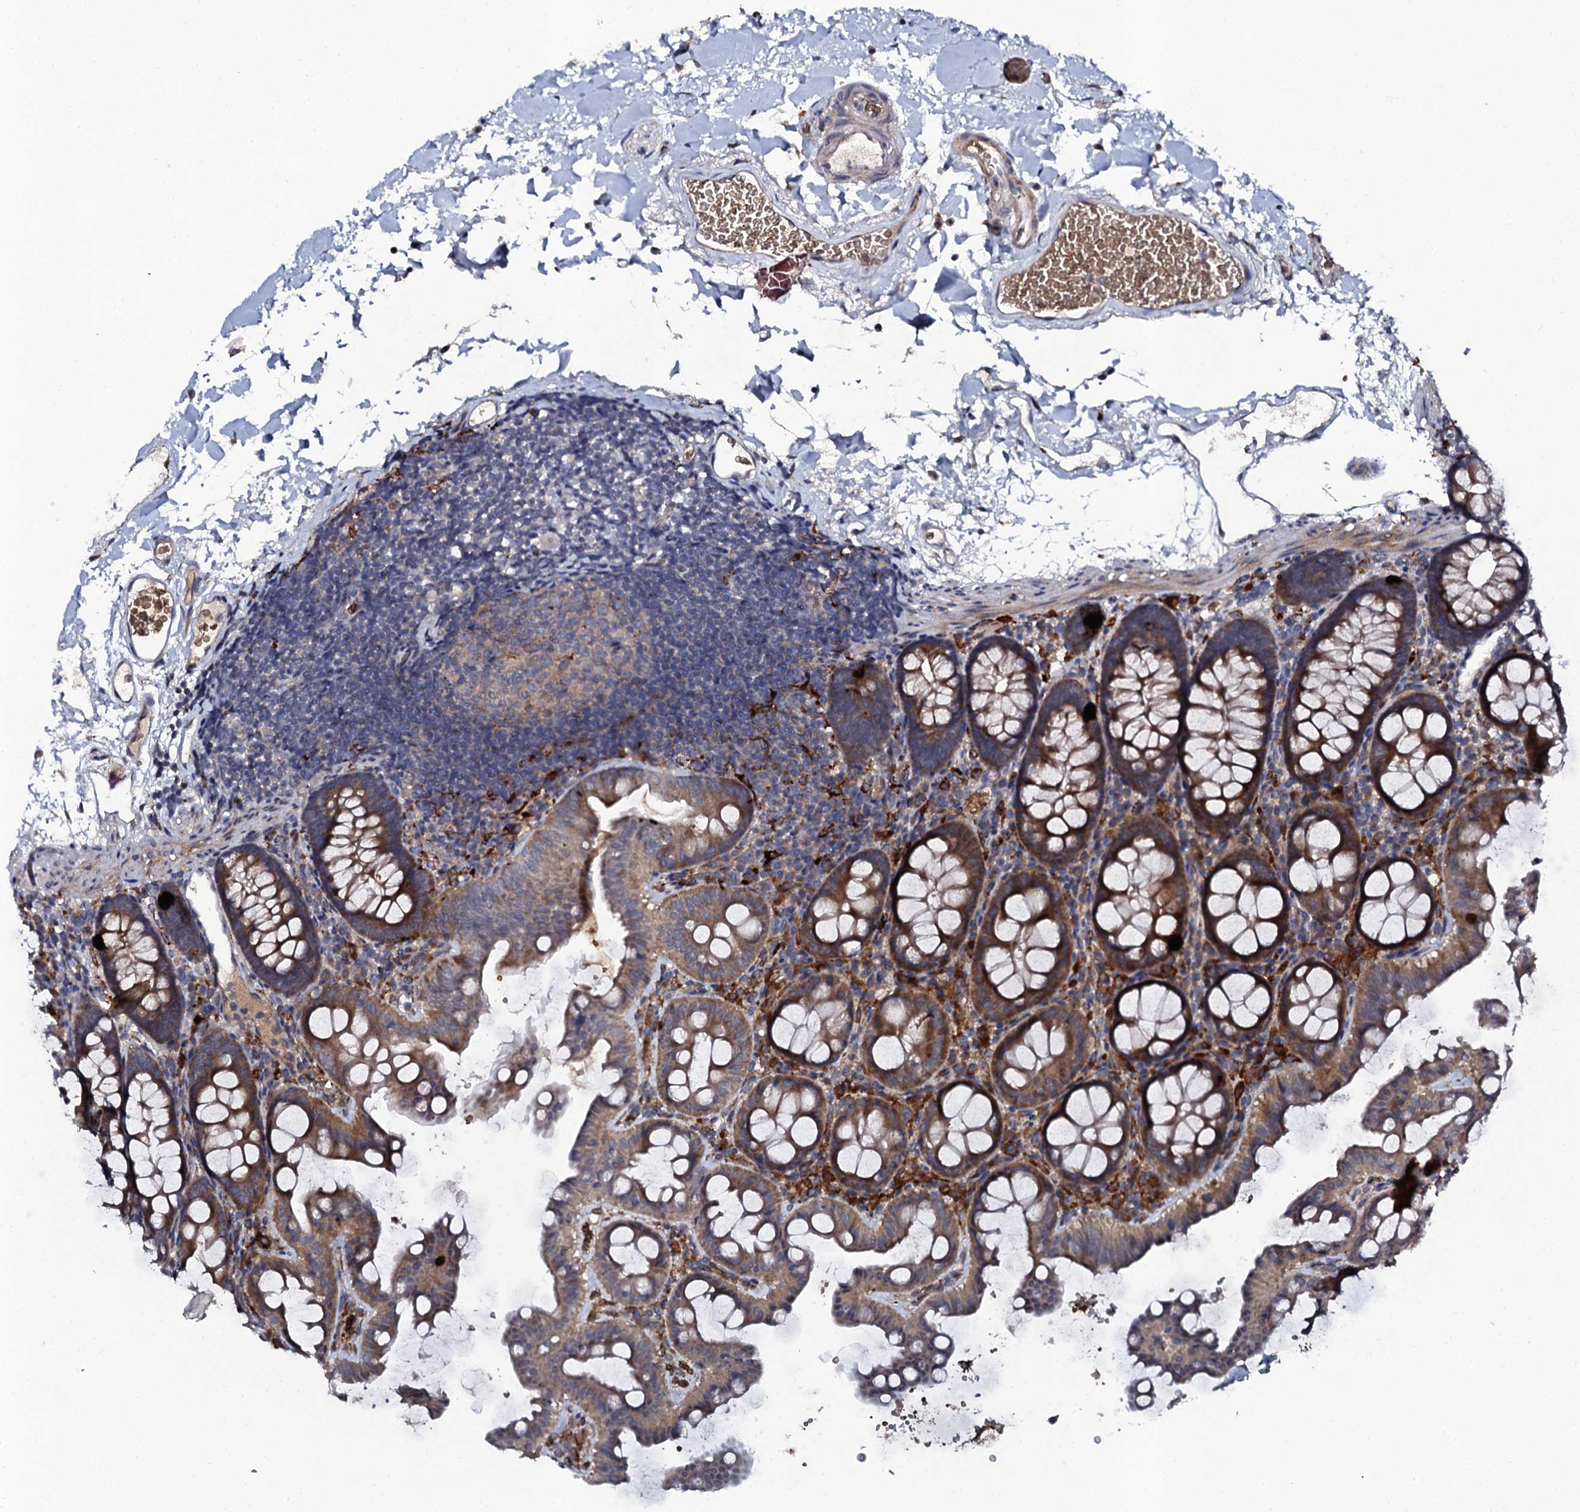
{"staining": {"intensity": "weak", "quantity": ">75%", "location": "cytoplasmic/membranous"}, "tissue": "colon", "cell_type": "Endothelial cells", "image_type": "normal", "snomed": [{"axis": "morphology", "description": "Normal tissue, NOS"}, {"axis": "topography", "description": "Colon"}], "caption": "IHC (DAB) staining of unremarkable human colon shows weak cytoplasmic/membranous protein expression in approximately >75% of endothelial cells. The staining is performed using DAB (3,3'-diaminobenzidine) brown chromogen to label protein expression. The nuclei are counter-stained blue using hematoxylin.", "gene": "LRRC28", "patient": {"sex": "male", "age": 75}}